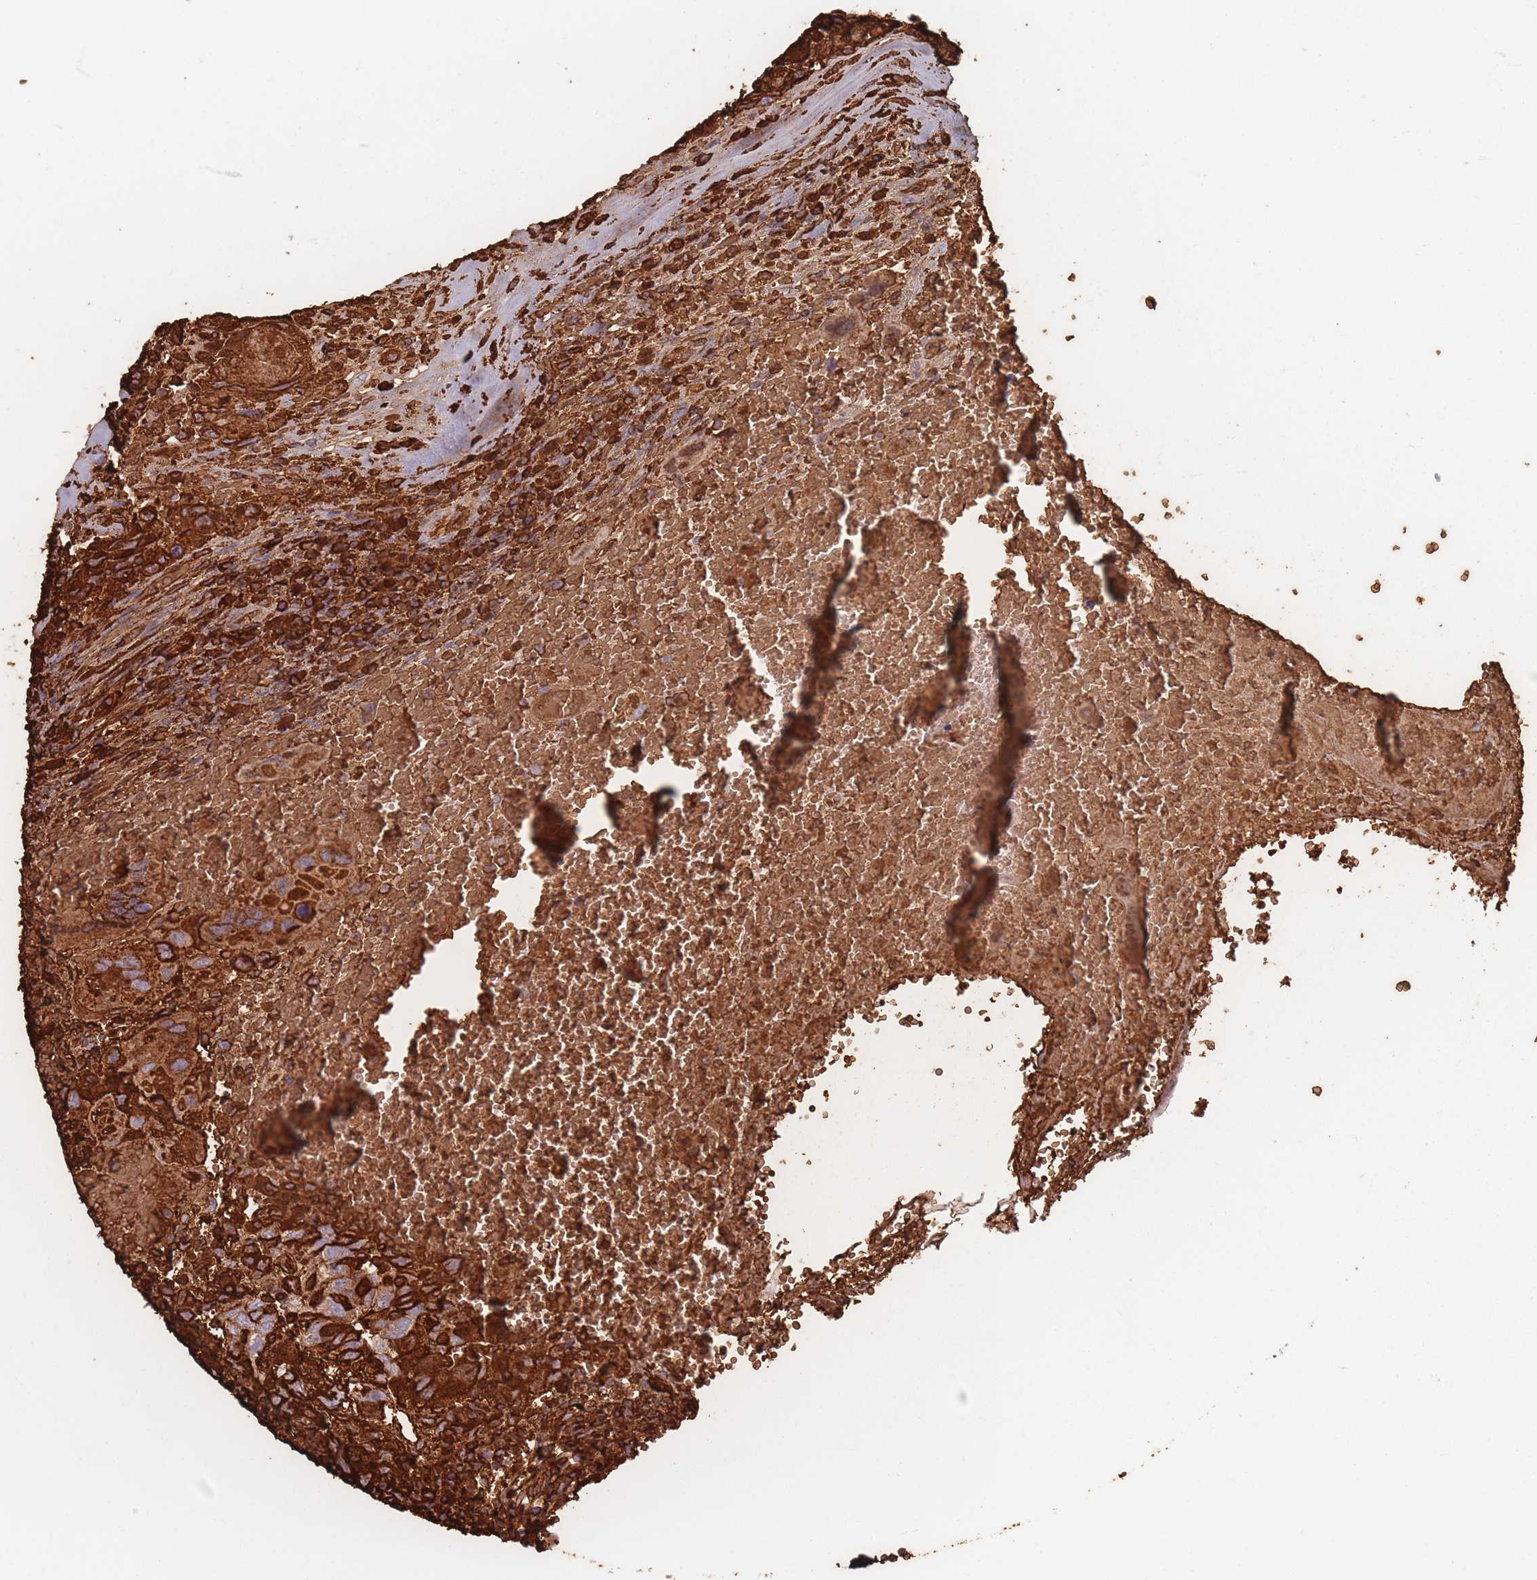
{"staining": {"intensity": "strong", "quantity": "25%-75%", "location": "cytoplasmic/membranous"}, "tissue": "testis cancer", "cell_type": "Tumor cells", "image_type": "cancer", "snomed": [{"axis": "morphology", "description": "Carcinoma, Embryonal, NOS"}, {"axis": "topography", "description": "Testis"}], "caption": "IHC photomicrograph of testis cancer (embryonal carcinoma) stained for a protein (brown), which shows high levels of strong cytoplasmic/membranous staining in approximately 25%-75% of tumor cells.", "gene": "SLC2A6", "patient": {"sex": "male", "age": 26}}